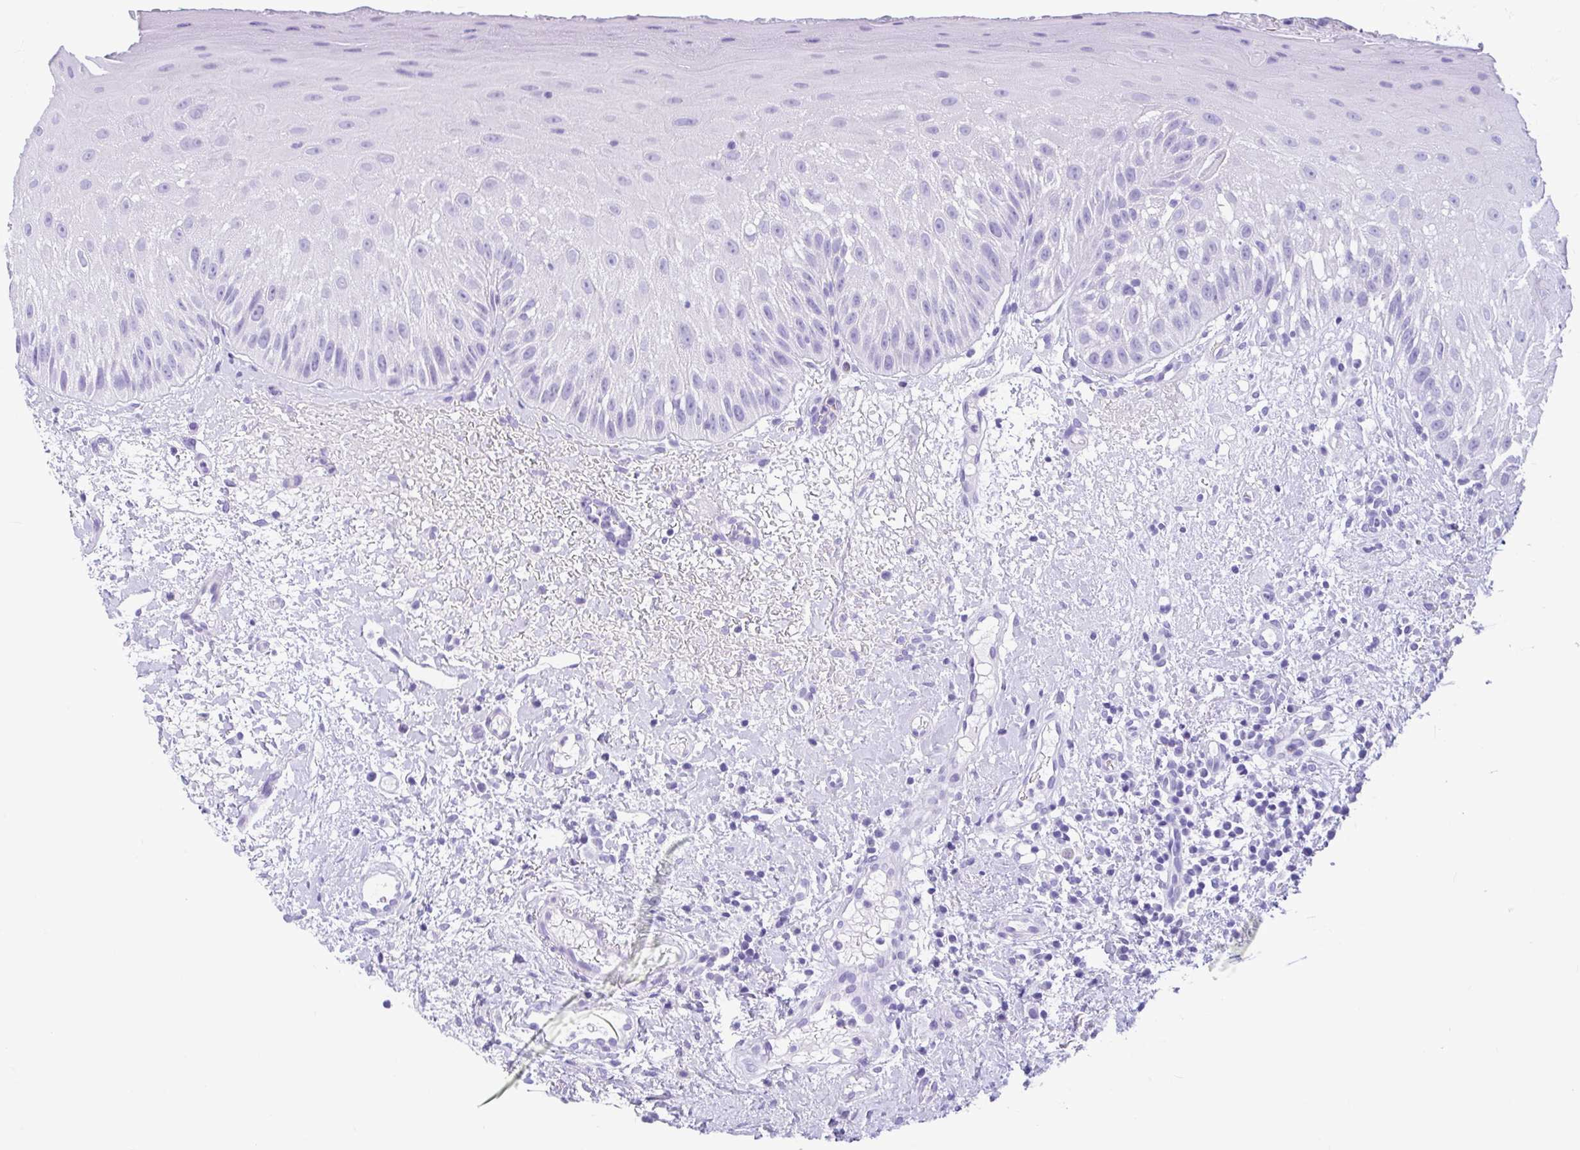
{"staining": {"intensity": "negative", "quantity": "none", "location": "none"}, "tissue": "oral mucosa", "cell_type": "Squamous epithelial cells", "image_type": "normal", "snomed": [{"axis": "morphology", "description": "Normal tissue, NOS"}, {"axis": "topography", "description": "Oral tissue"}, {"axis": "topography", "description": "Tounge, NOS"}], "caption": "Immunohistochemistry (IHC) image of benign oral mucosa stained for a protein (brown), which displays no expression in squamous epithelial cells.", "gene": "ENSG00000274792", "patient": {"sex": "male", "age": 83}}